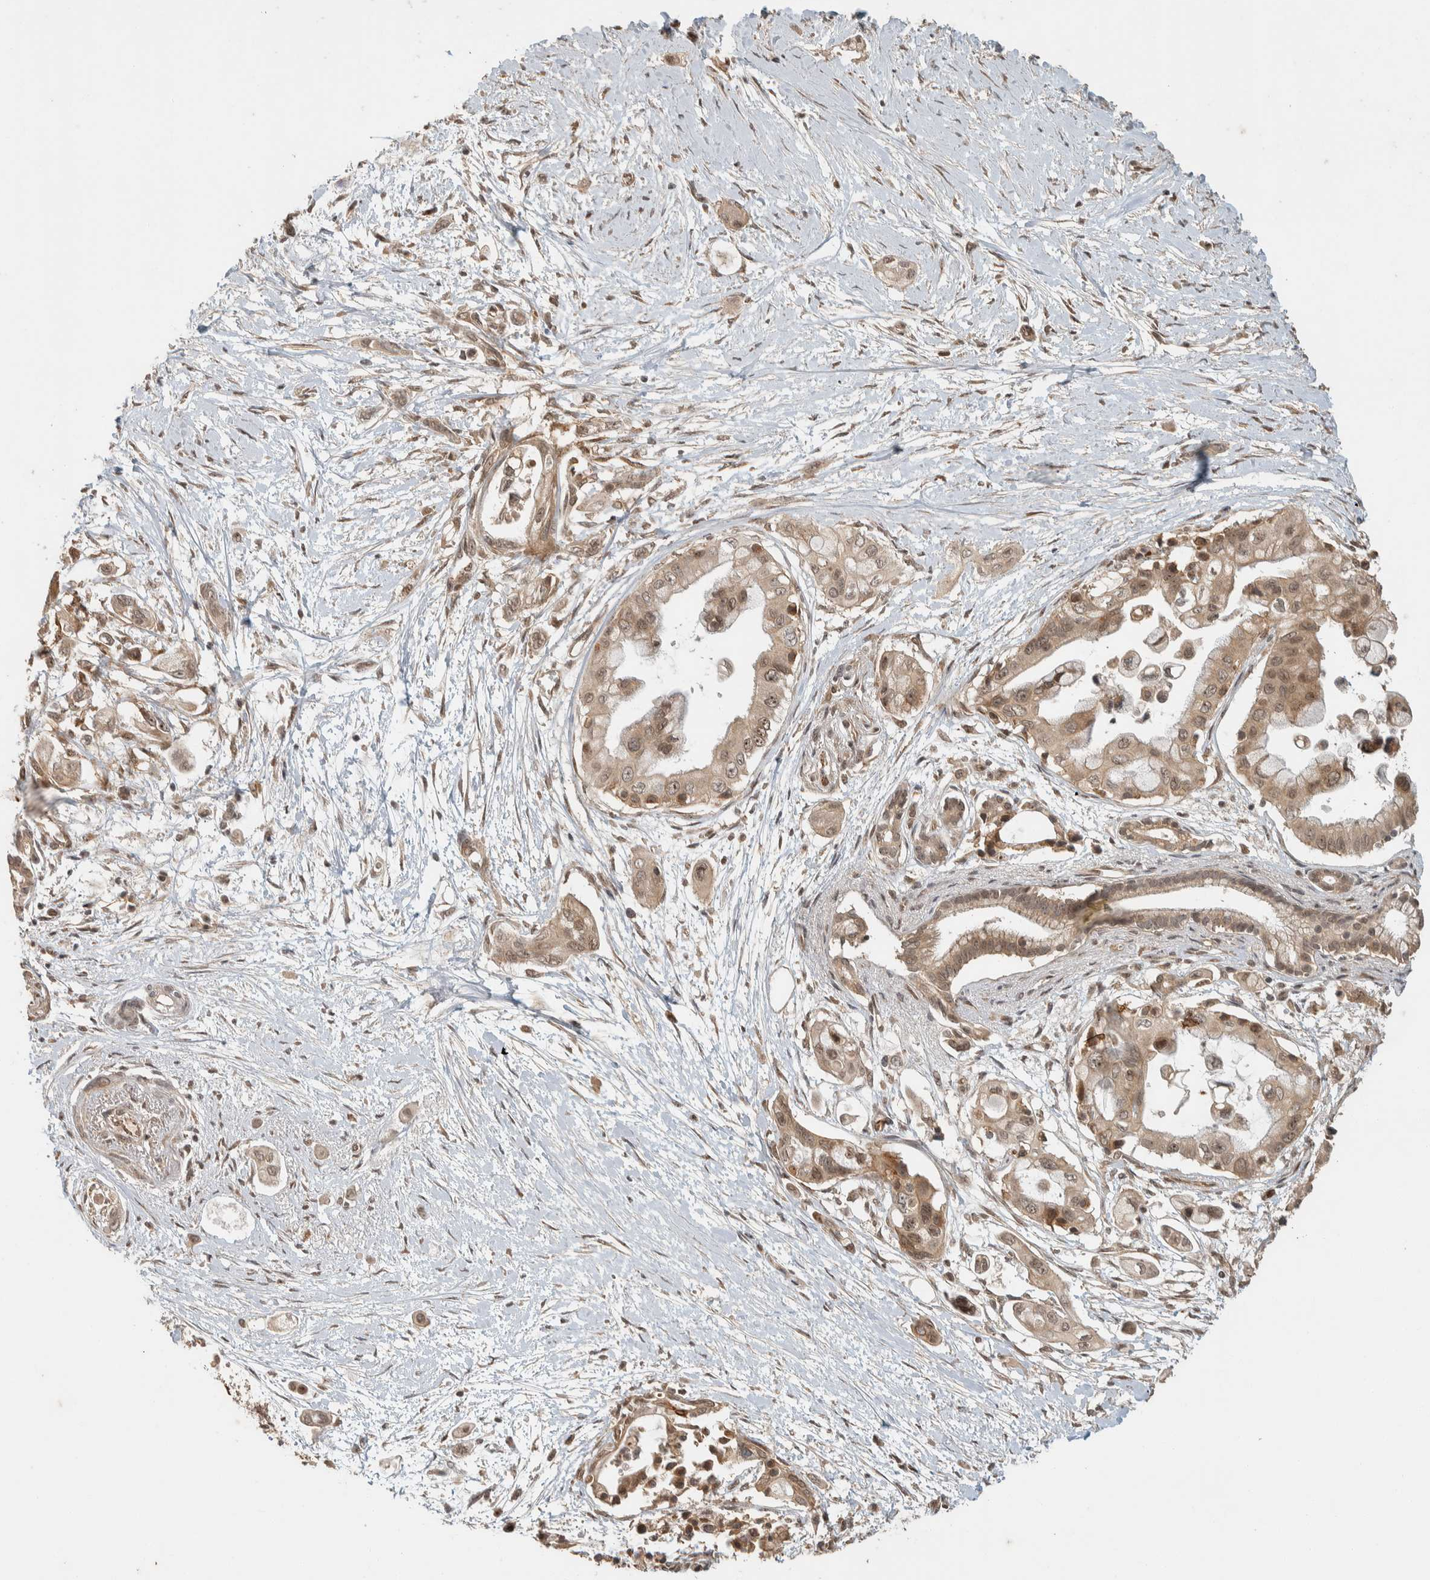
{"staining": {"intensity": "weak", "quantity": ">75%", "location": "cytoplasmic/membranous,nuclear"}, "tissue": "pancreatic cancer", "cell_type": "Tumor cells", "image_type": "cancer", "snomed": [{"axis": "morphology", "description": "Adenocarcinoma, NOS"}, {"axis": "topography", "description": "Pancreas"}], "caption": "This photomicrograph demonstrates IHC staining of human pancreatic cancer, with low weak cytoplasmic/membranous and nuclear staining in about >75% of tumor cells.", "gene": "ZBTB2", "patient": {"sex": "male", "age": 59}}